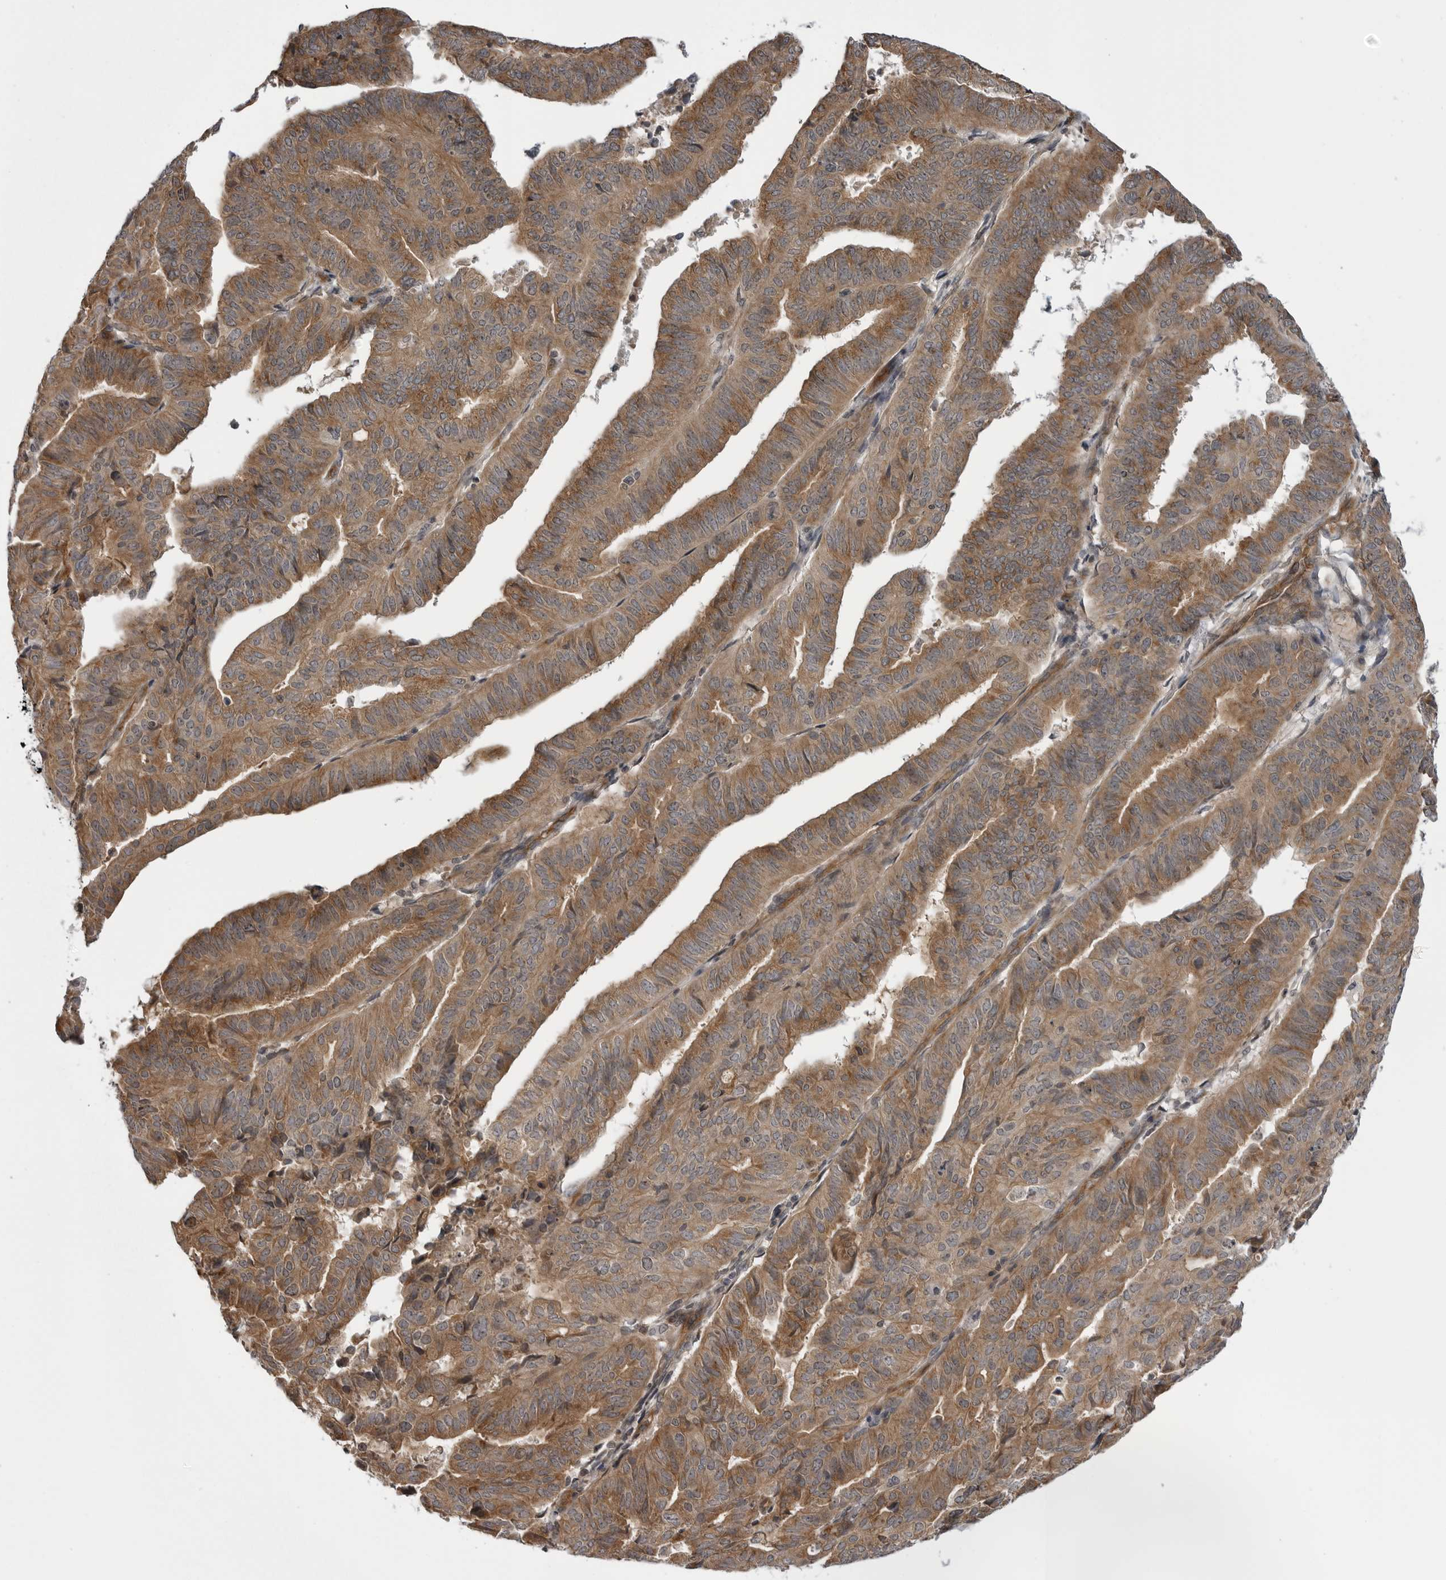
{"staining": {"intensity": "moderate", "quantity": ">75%", "location": "cytoplasmic/membranous"}, "tissue": "endometrial cancer", "cell_type": "Tumor cells", "image_type": "cancer", "snomed": [{"axis": "morphology", "description": "Adenocarcinoma, NOS"}, {"axis": "topography", "description": "Endometrium"}], "caption": "A photomicrograph of human endometrial cancer stained for a protein reveals moderate cytoplasmic/membranous brown staining in tumor cells.", "gene": "LRRC45", "patient": {"sex": "female", "age": 51}}